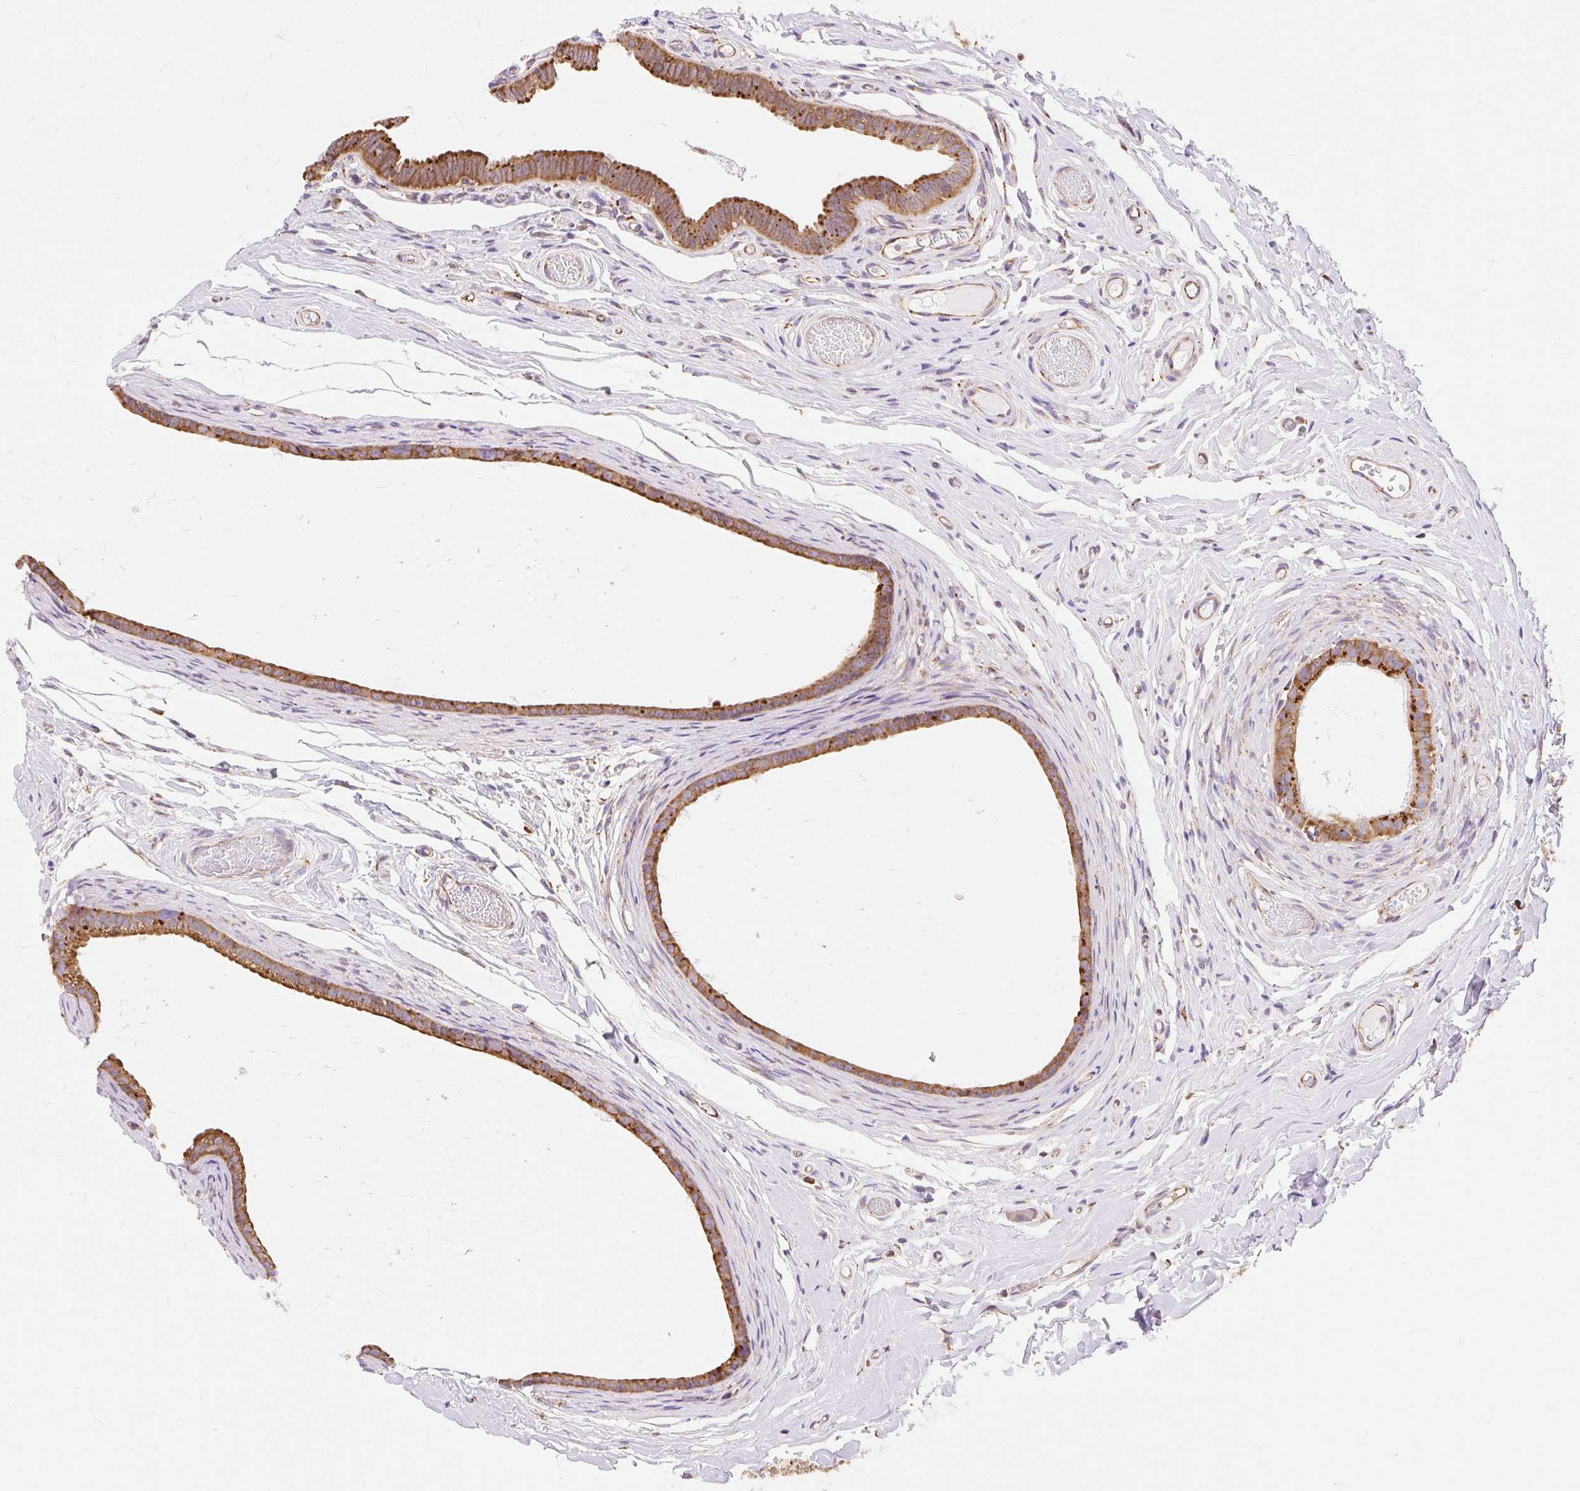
{"staining": {"intensity": "moderate", "quantity": ">75%", "location": "cytoplasmic/membranous"}, "tissue": "epididymis", "cell_type": "Glandular cells", "image_type": "normal", "snomed": [{"axis": "morphology", "description": "Normal tissue, NOS"}, {"axis": "morphology", "description": "Carcinoma, Embryonal, NOS"}, {"axis": "topography", "description": "Testis"}, {"axis": "topography", "description": "Epididymis"}], "caption": "The immunohistochemical stain labels moderate cytoplasmic/membranous staining in glandular cells of normal epididymis.", "gene": "ENSG00000260836", "patient": {"sex": "male", "age": 36}}